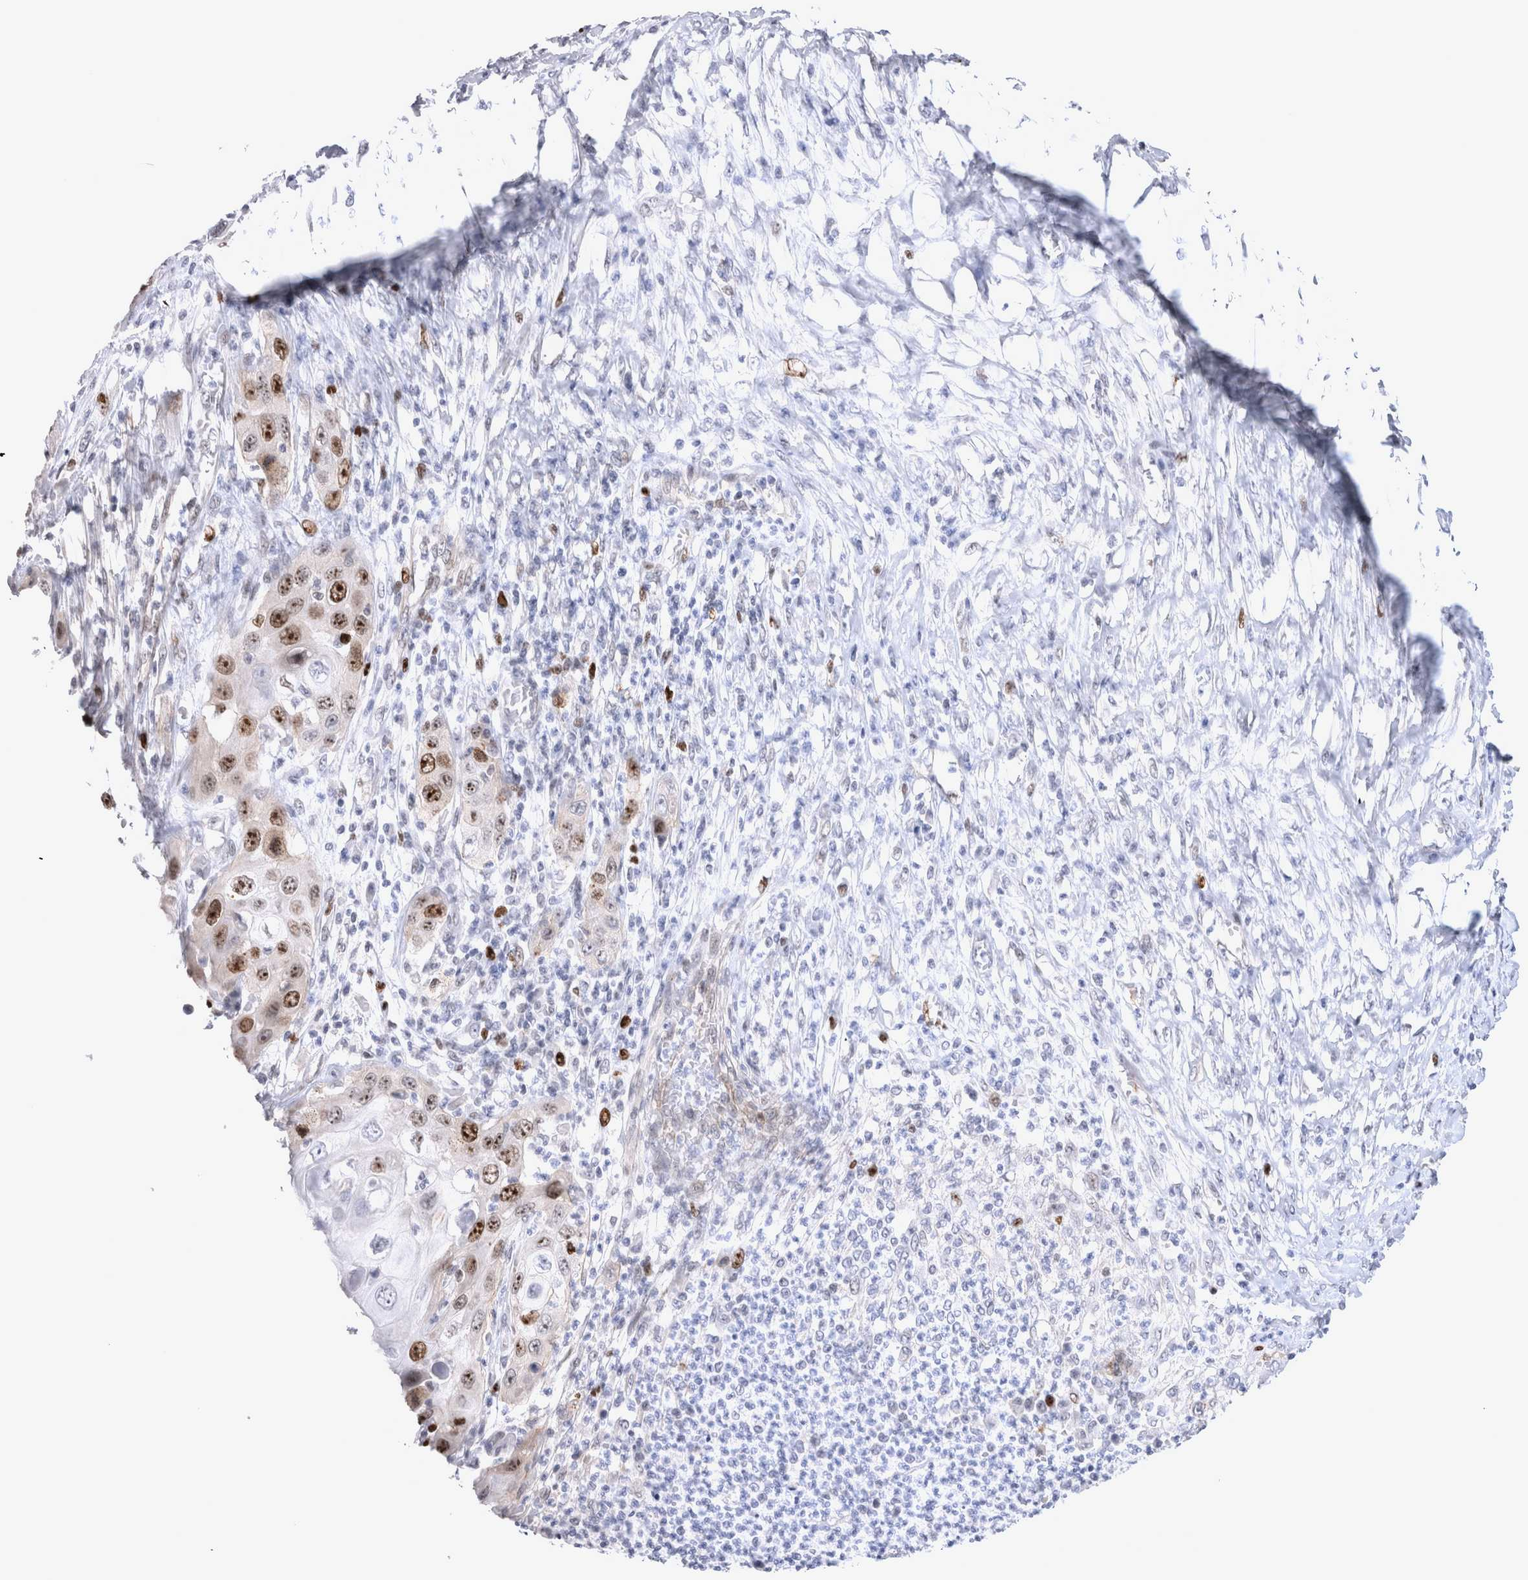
{"staining": {"intensity": "moderate", "quantity": ">75%", "location": "nuclear"}, "tissue": "skin cancer", "cell_type": "Tumor cells", "image_type": "cancer", "snomed": [{"axis": "morphology", "description": "Squamous cell carcinoma, NOS"}, {"axis": "topography", "description": "Skin"}], "caption": "A micrograph showing moderate nuclear positivity in approximately >75% of tumor cells in skin squamous cell carcinoma, as visualized by brown immunohistochemical staining.", "gene": "KIF18B", "patient": {"sex": "male", "age": 55}}